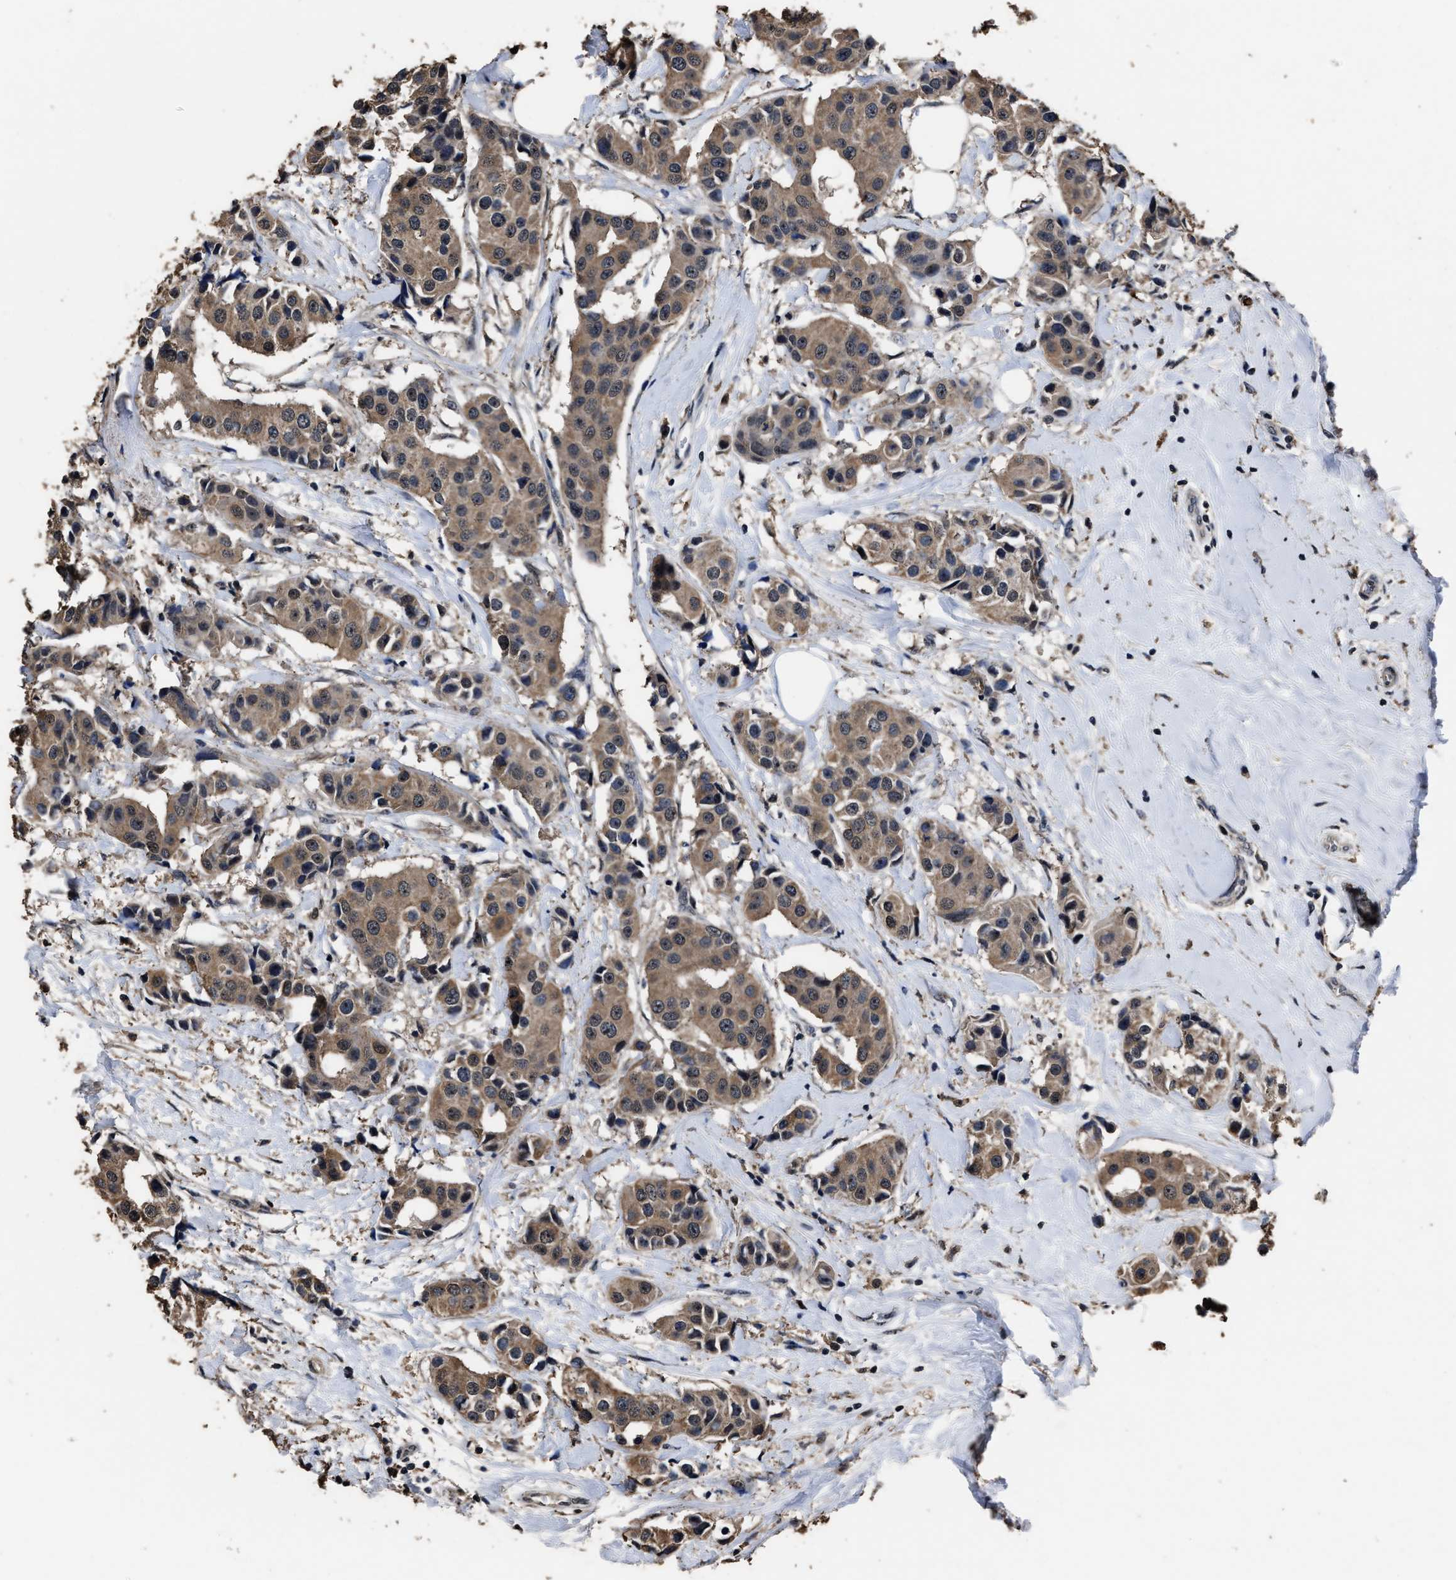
{"staining": {"intensity": "moderate", "quantity": ">75%", "location": "cytoplasmic/membranous"}, "tissue": "breast cancer", "cell_type": "Tumor cells", "image_type": "cancer", "snomed": [{"axis": "morphology", "description": "Normal tissue, NOS"}, {"axis": "morphology", "description": "Duct carcinoma"}, {"axis": "topography", "description": "Breast"}], "caption": "Immunohistochemical staining of human breast infiltrating ductal carcinoma displays moderate cytoplasmic/membranous protein expression in approximately >75% of tumor cells.", "gene": "RSBN1L", "patient": {"sex": "female", "age": 39}}